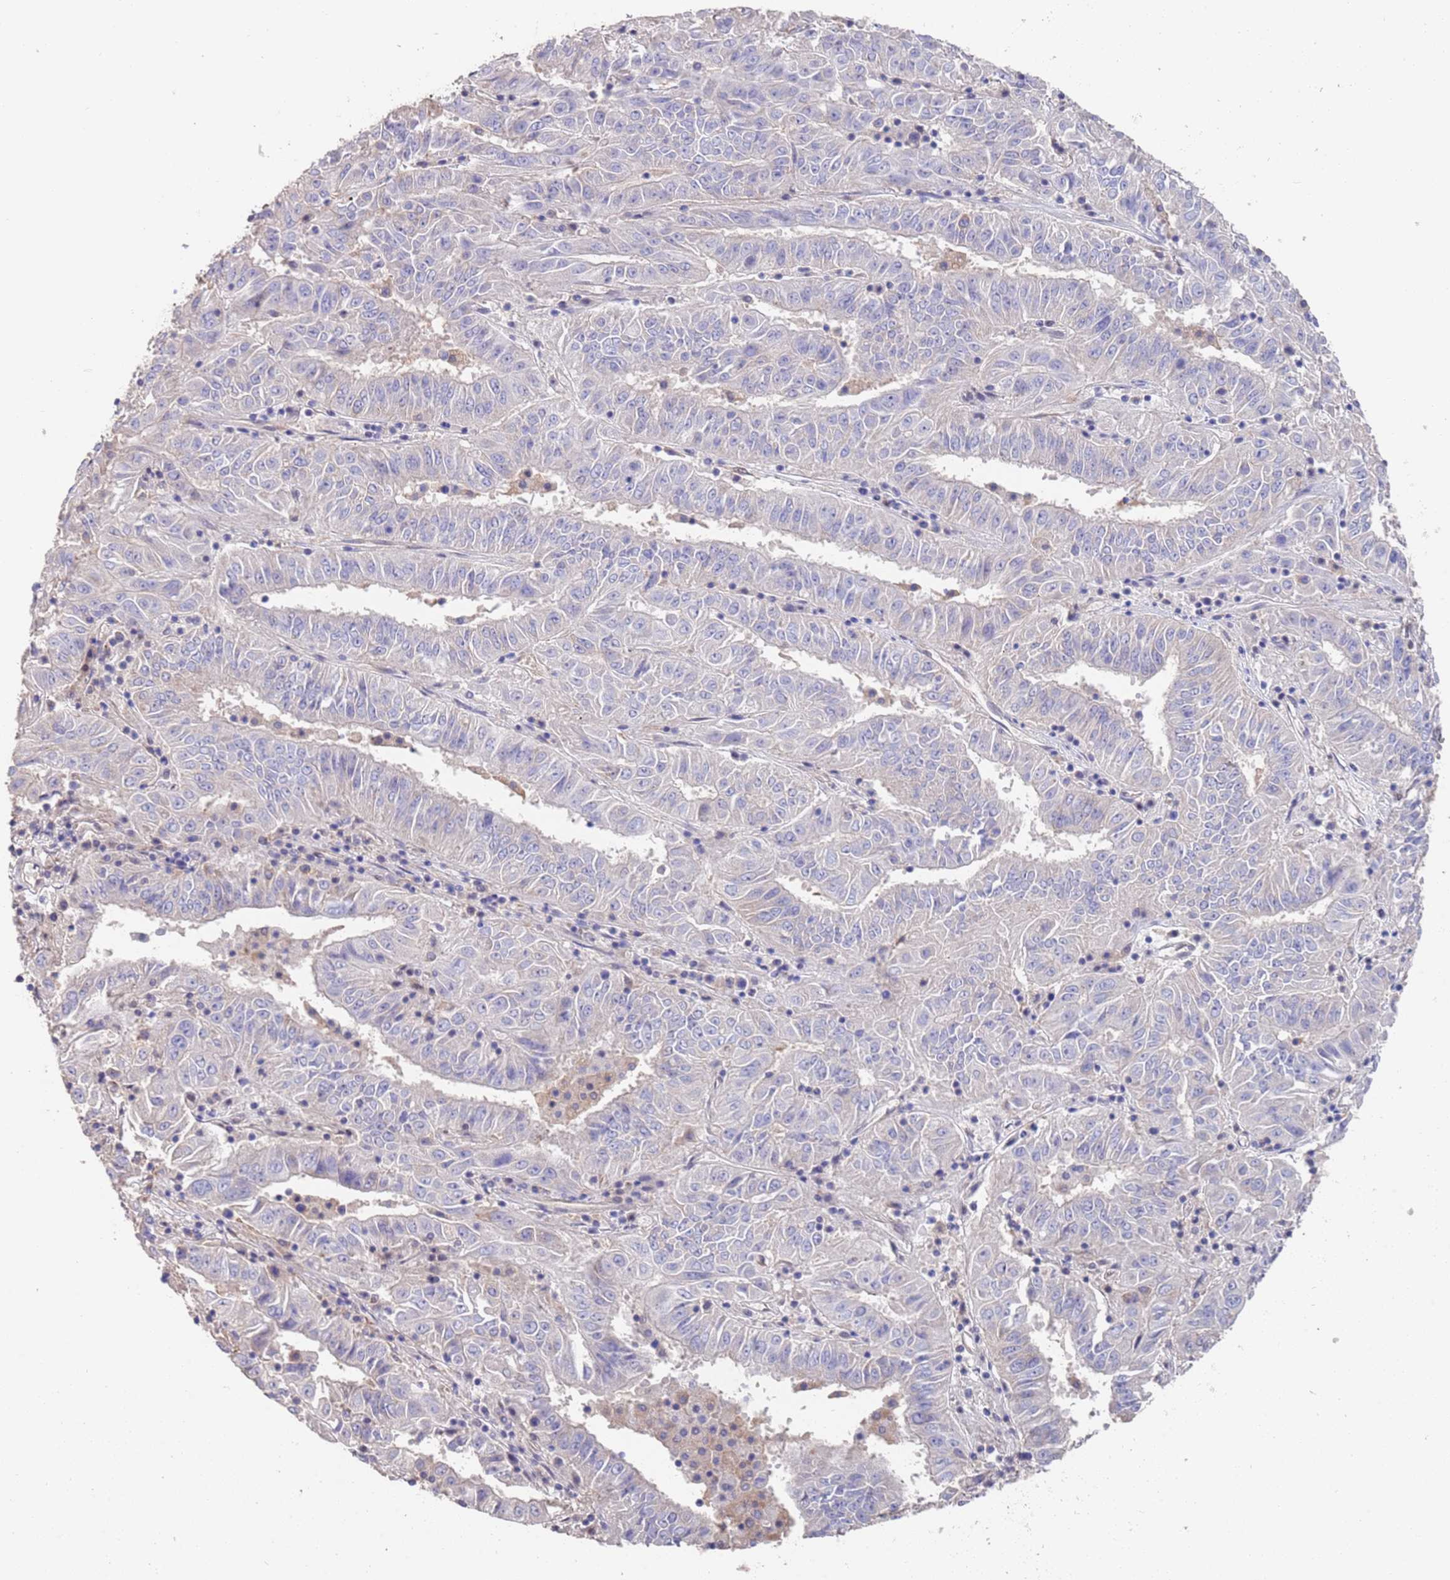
{"staining": {"intensity": "weak", "quantity": "<25%", "location": "cytoplasmic/membranous"}, "tissue": "pancreatic cancer", "cell_type": "Tumor cells", "image_type": "cancer", "snomed": [{"axis": "morphology", "description": "Adenocarcinoma, NOS"}, {"axis": "topography", "description": "Pancreas"}], "caption": "High power microscopy histopathology image of an immunohistochemistry (IHC) micrograph of pancreatic cancer, revealing no significant expression in tumor cells.", "gene": "ANK2", "patient": {"sex": "male", "age": 63}}